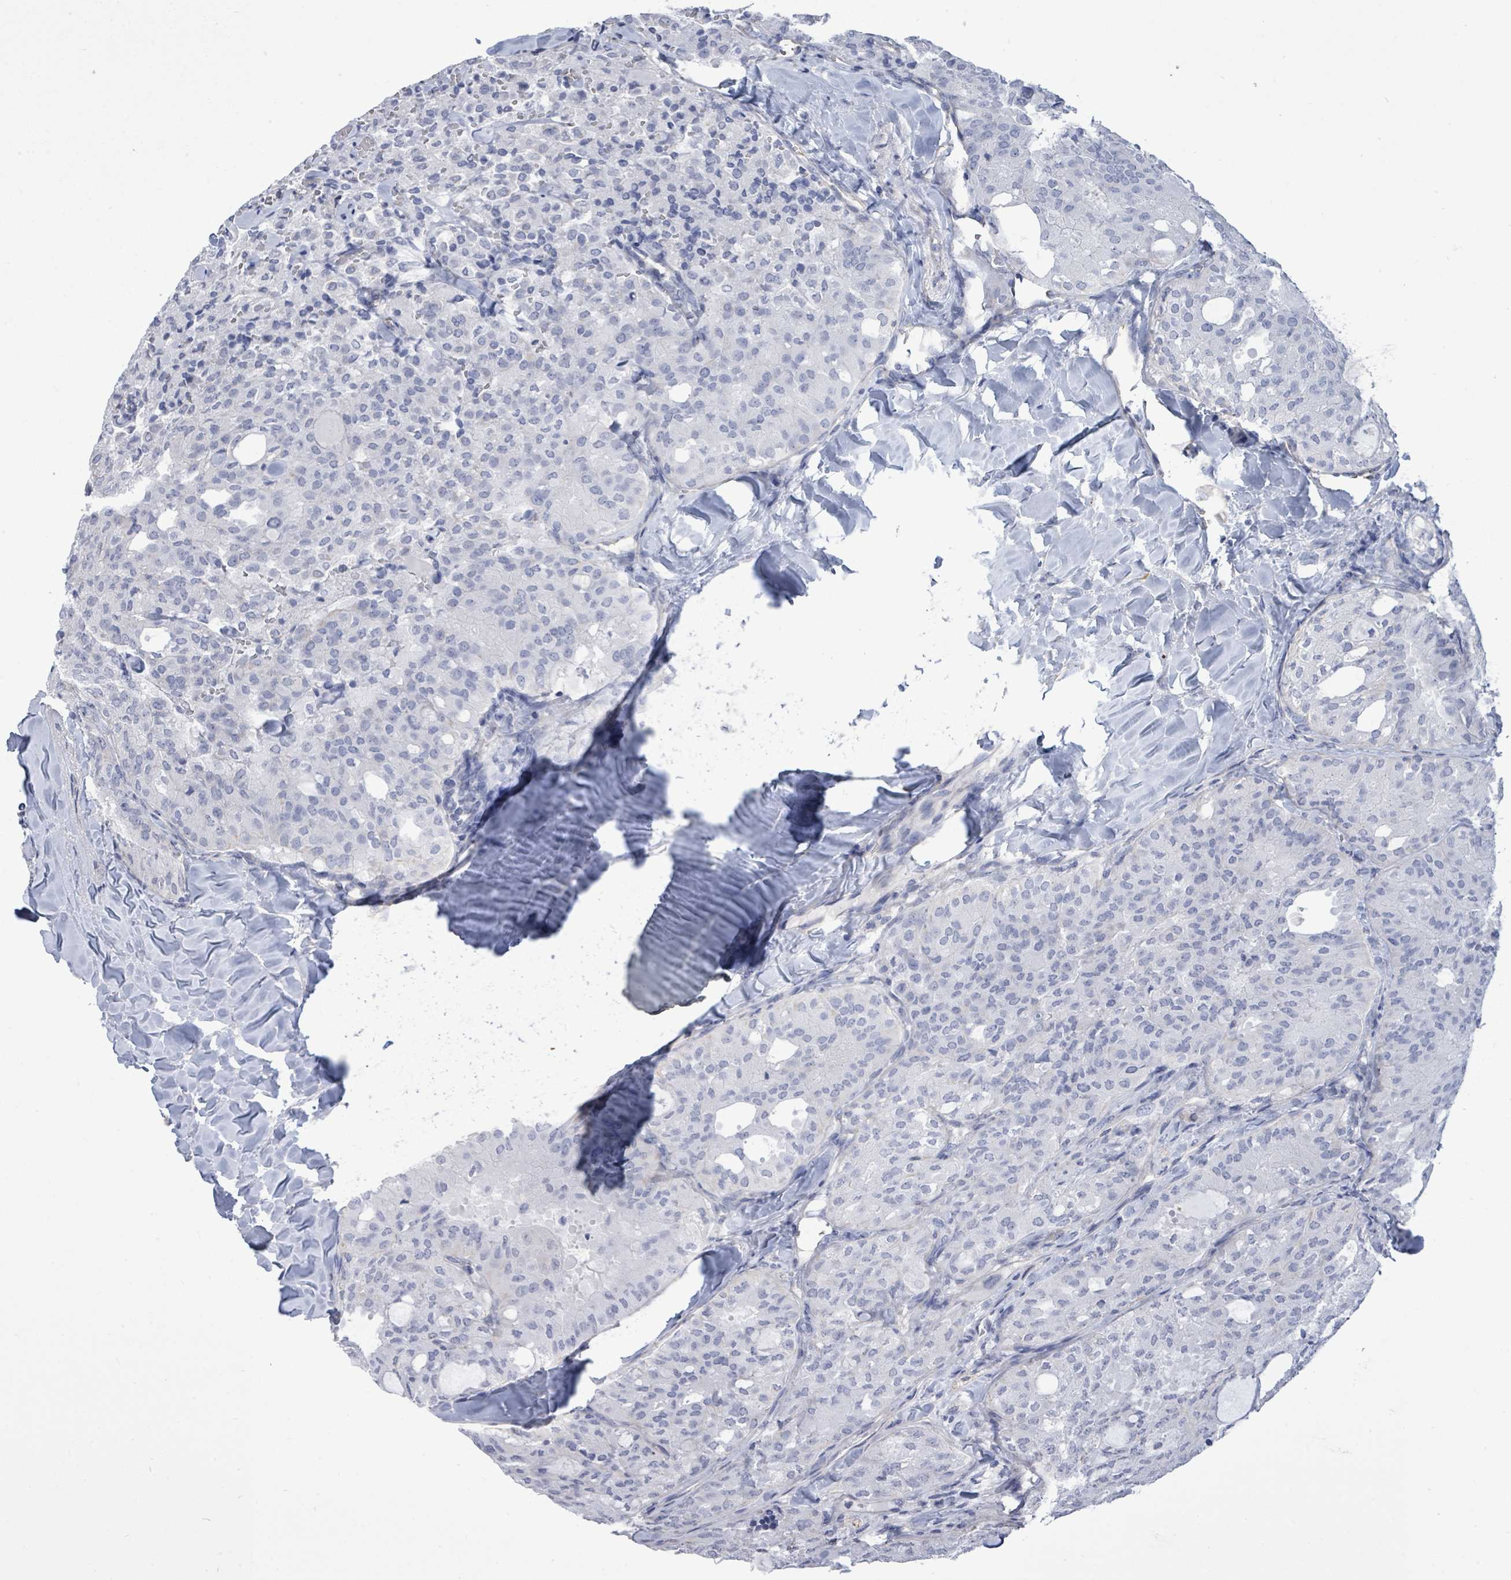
{"staining": {"intensity": "negative", "quantity": "none", "location": "none"}, "tissue": "thyroid cancer", "cell_type": "Tumor cells", "image_type": "cancer", "snomed": [{"axis": "morphology", "description": "Follicular adenoma carcinoma, NOS"}, {"axis": "topography", "description": "Thyroid gland"}], "caption": "Thyroid cancer (follicular adenoma carcinoma) was stained to show a protein in brown. There is no significant staining in tumor cells.", "gene": "CT45A5", "patient": {"sex": "male", "age": 75}}